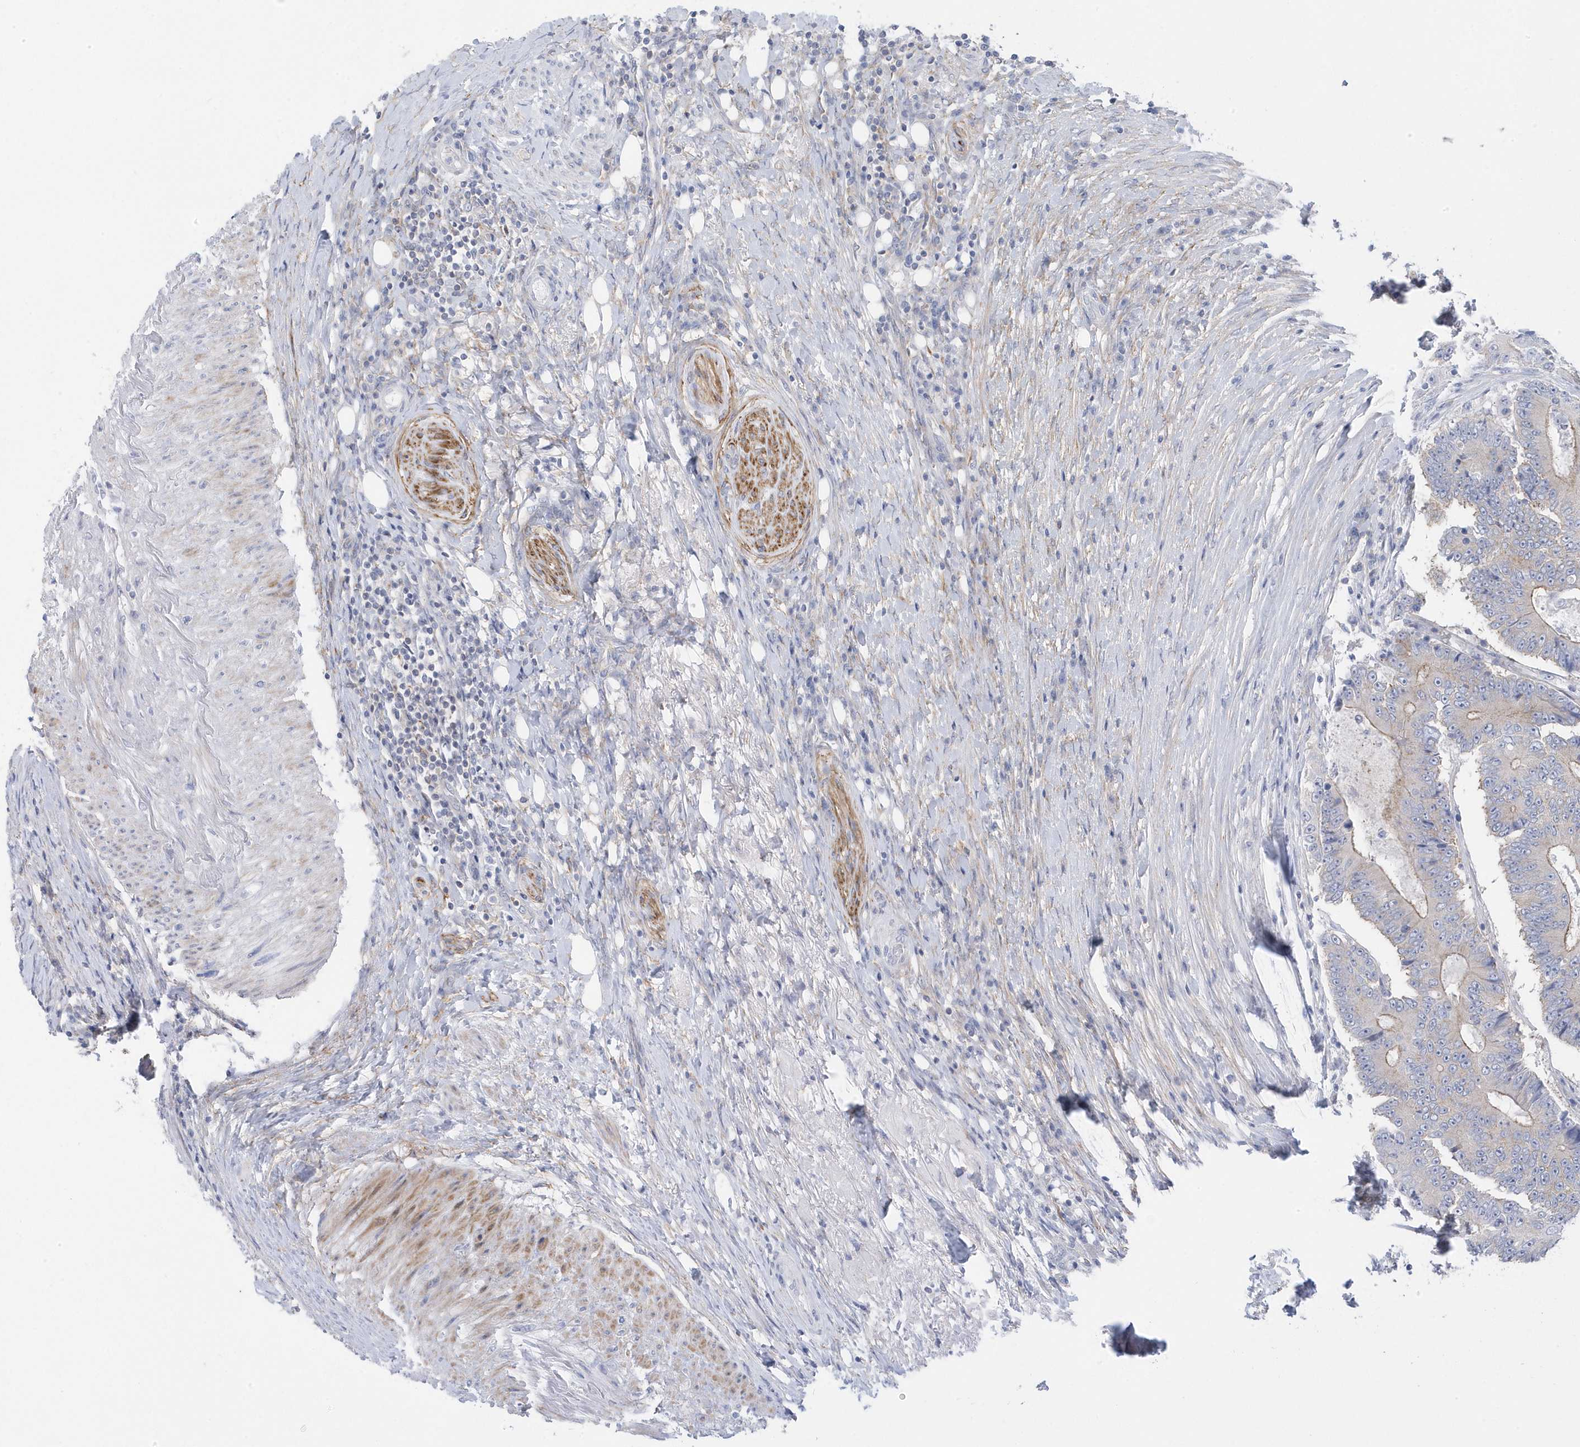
{"staining": {"intensity": "moderate", "quantity": "<25%", "location": "cytoplasmic/membranous"}, "tissue": "colorectal cancer", "cell_type": "Tumor cells", "image_type": "cancer", "snomed": [{"axis": "morphology", "description": "Adenocarcinoma, NOS"}, {"axis": "topography", "description": "Colon"}], "caption": "Moderate cytoplasmic/membranous staining is present in approximately <25% of tumor cells in colorectal adenocarcinoma.", "gene": "ANAPC1", "patient": {"sex": "male", "age": 83}}